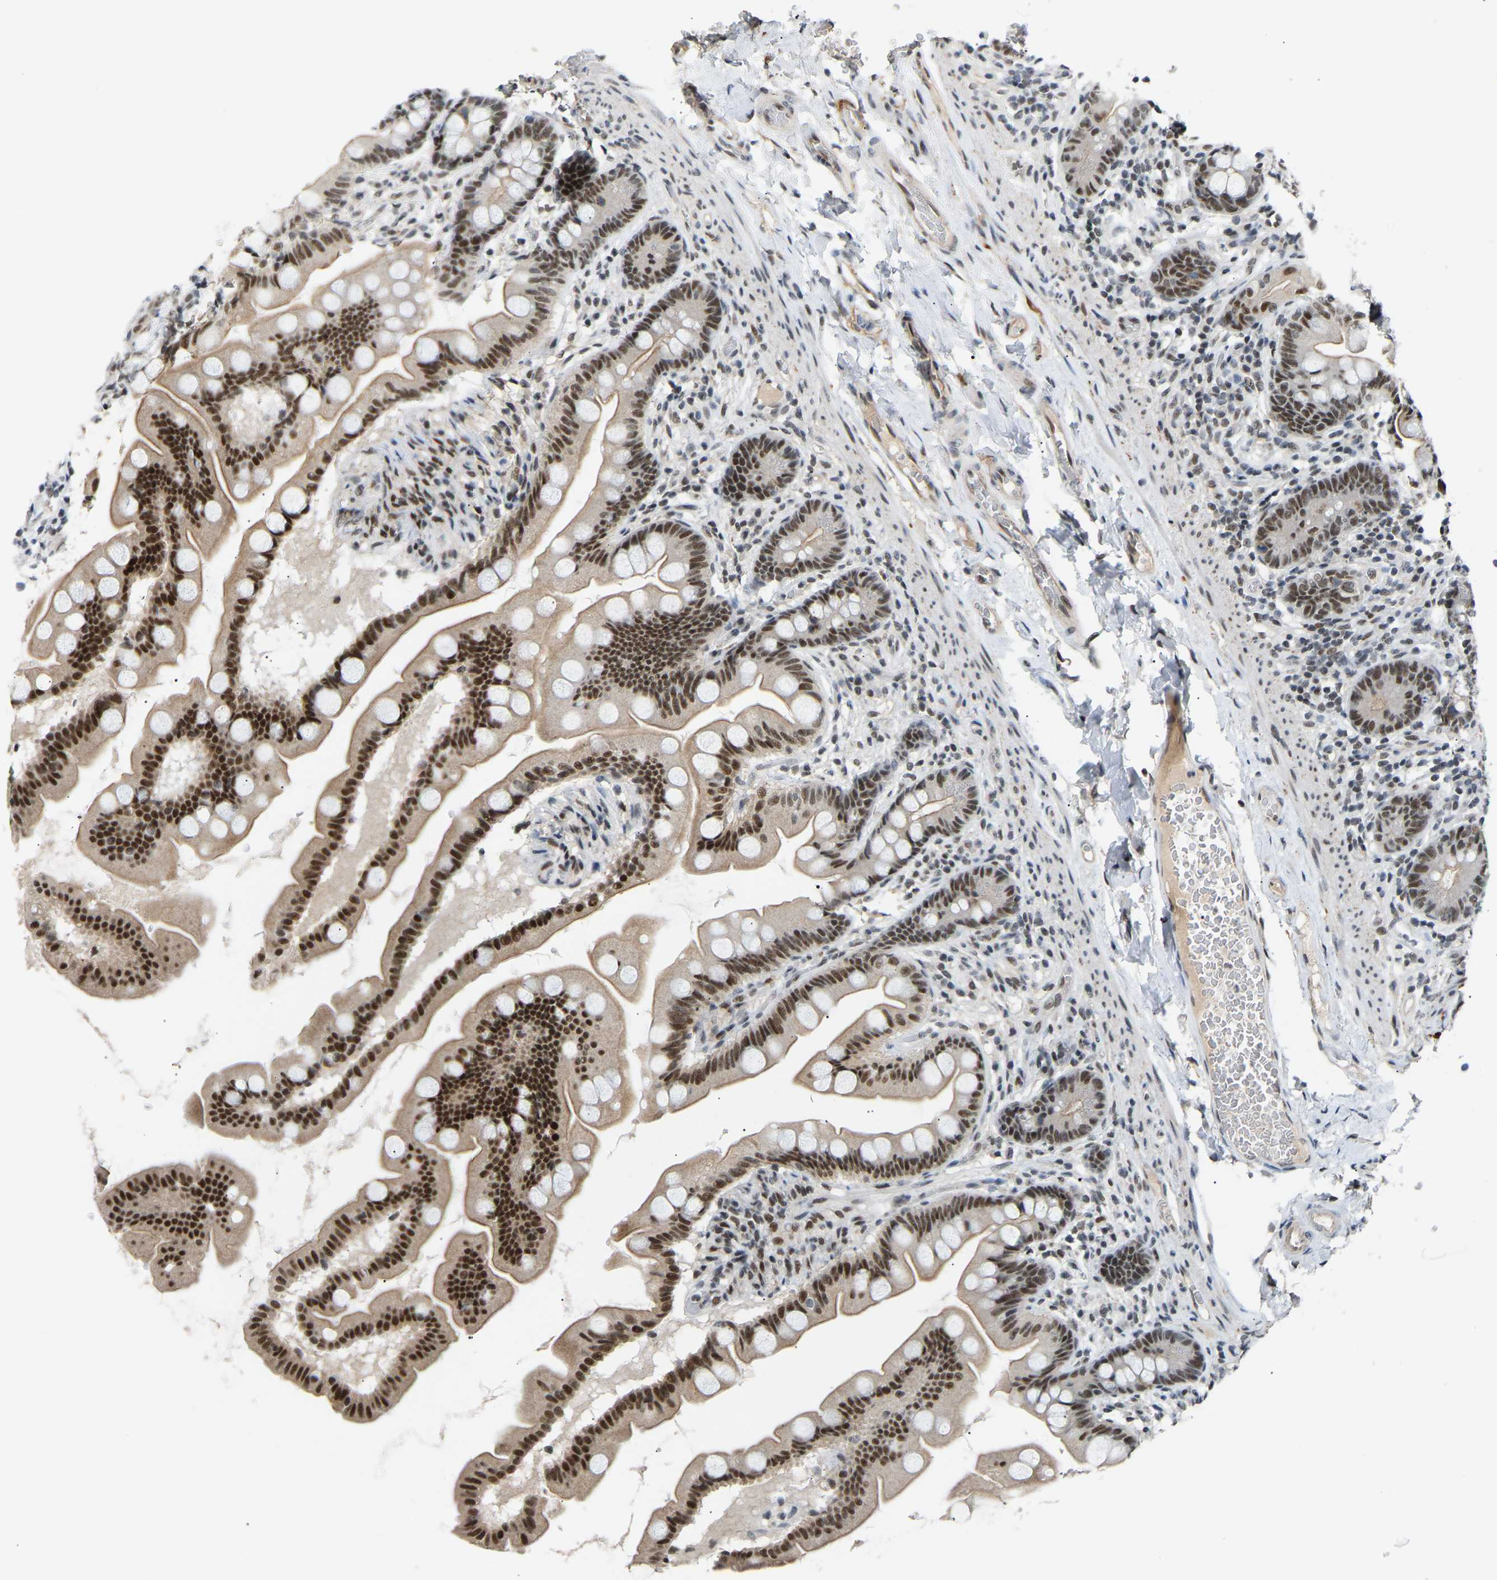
{"staining": {"intensity": "strong", "quantity": ">75%", "location": "nuclear"}, "tissue": "small intestine", "cell_type": "Glandular cells", "image_type": "normal", "snomed": [{"axis": "morphology", "description": "Normal tissue, NOS"}, {"axis": "topography", "description": "Small intestine"}], "caption": "Immunohistochemical staining of benign small intestine reveals >75% levels of strong nuclear protein expression in about >75% of glandular cells.", "gene": "RBM15", "patient": {"sex": "female", "age": 56}}